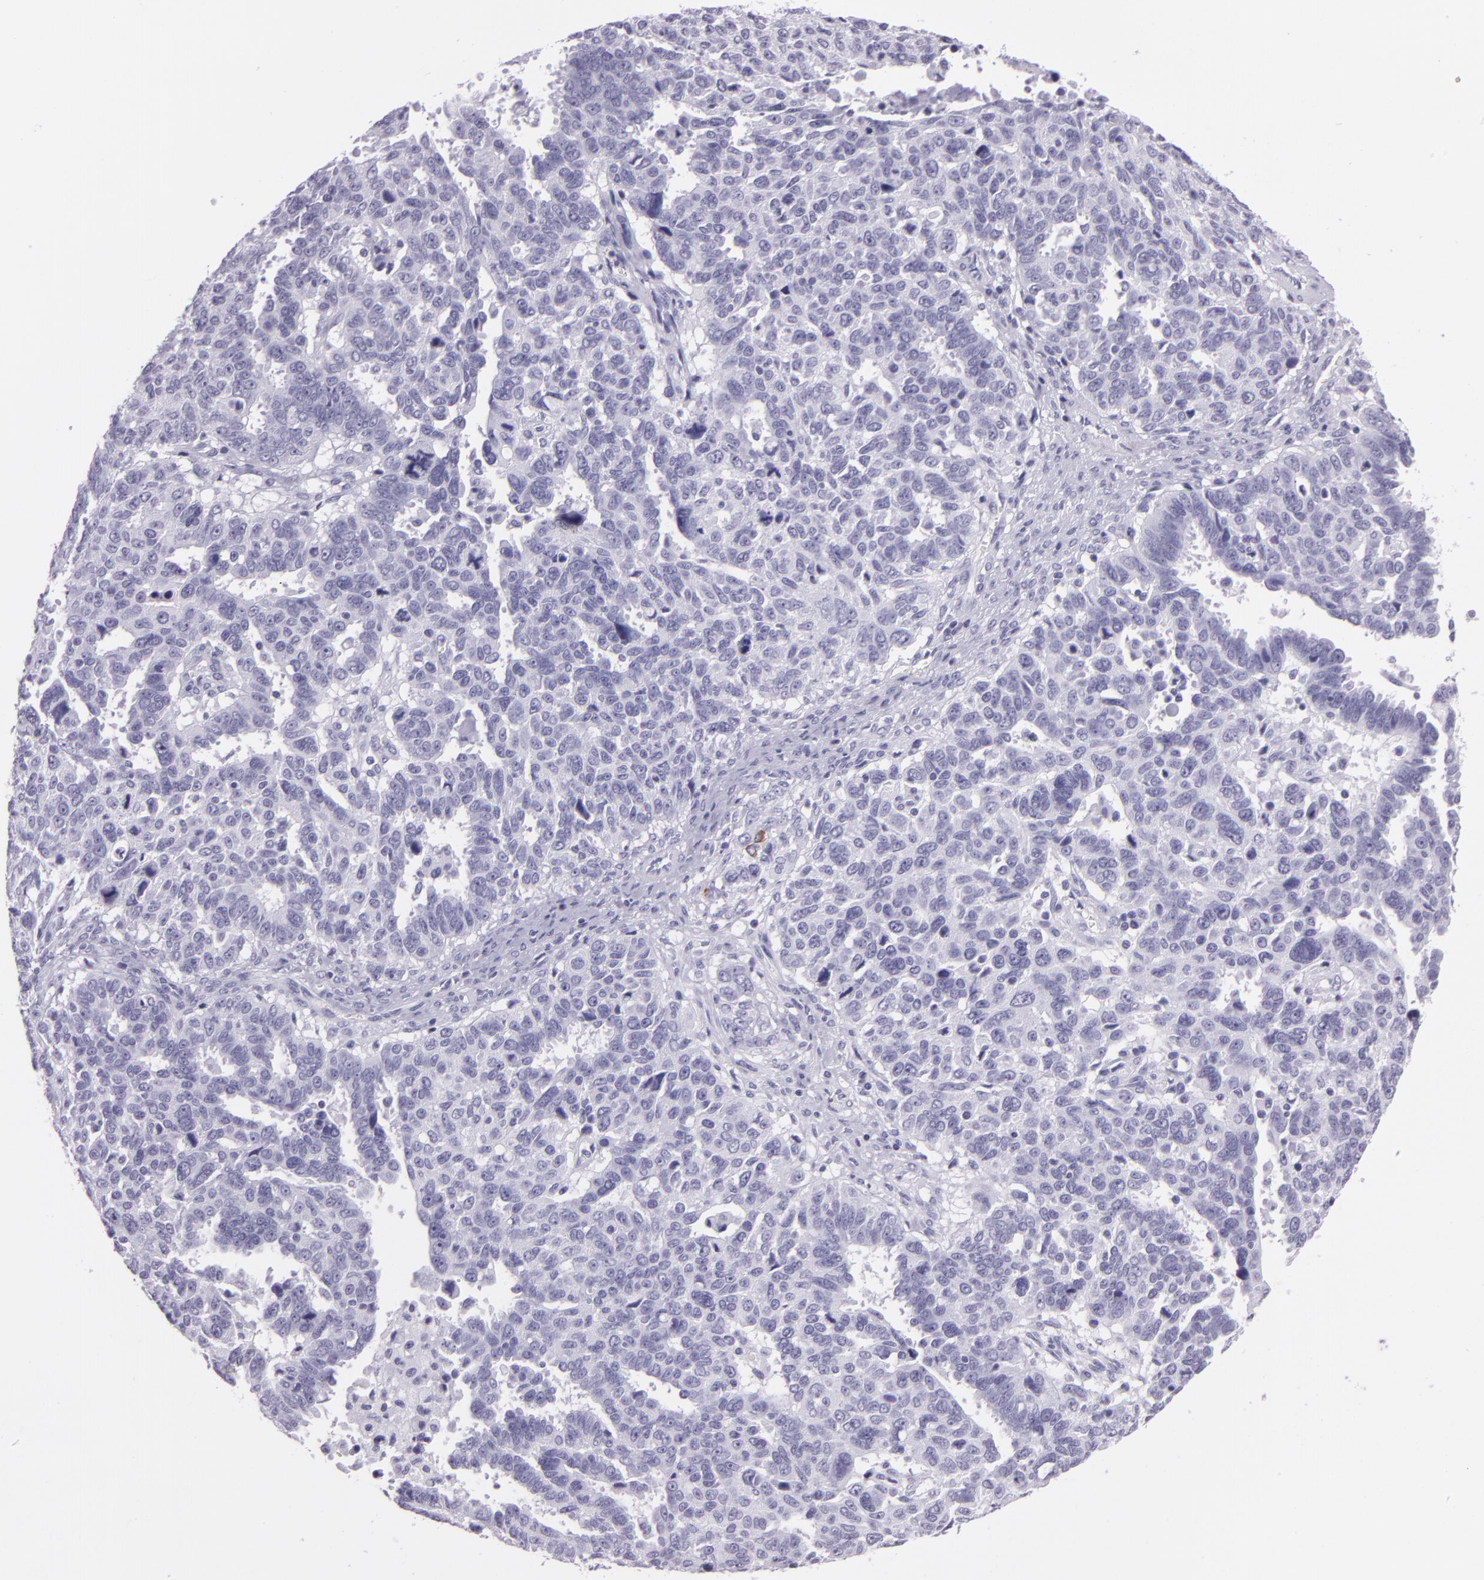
{"staining": {"intensity": "negative", "quantity": "none", "location": "none"}, "tissue": "ovarian cancer", "cell_type": "Tumor cells", "image_type": "cancer", "snomed": [{"axis": "morphology", "description": "Carcinoma, endometroid"}, {"axis": "morphology", "description": "Cystadenocarcinoma, serous, NOS"}, {"axis": "topography", "description": "Ovary"}], "caption": "There is no significant positivity in tumor cells of endometroid carcinoma (ovarian).", "gene": "MUC6", "patient": {"sex": "female", "age": 45}}